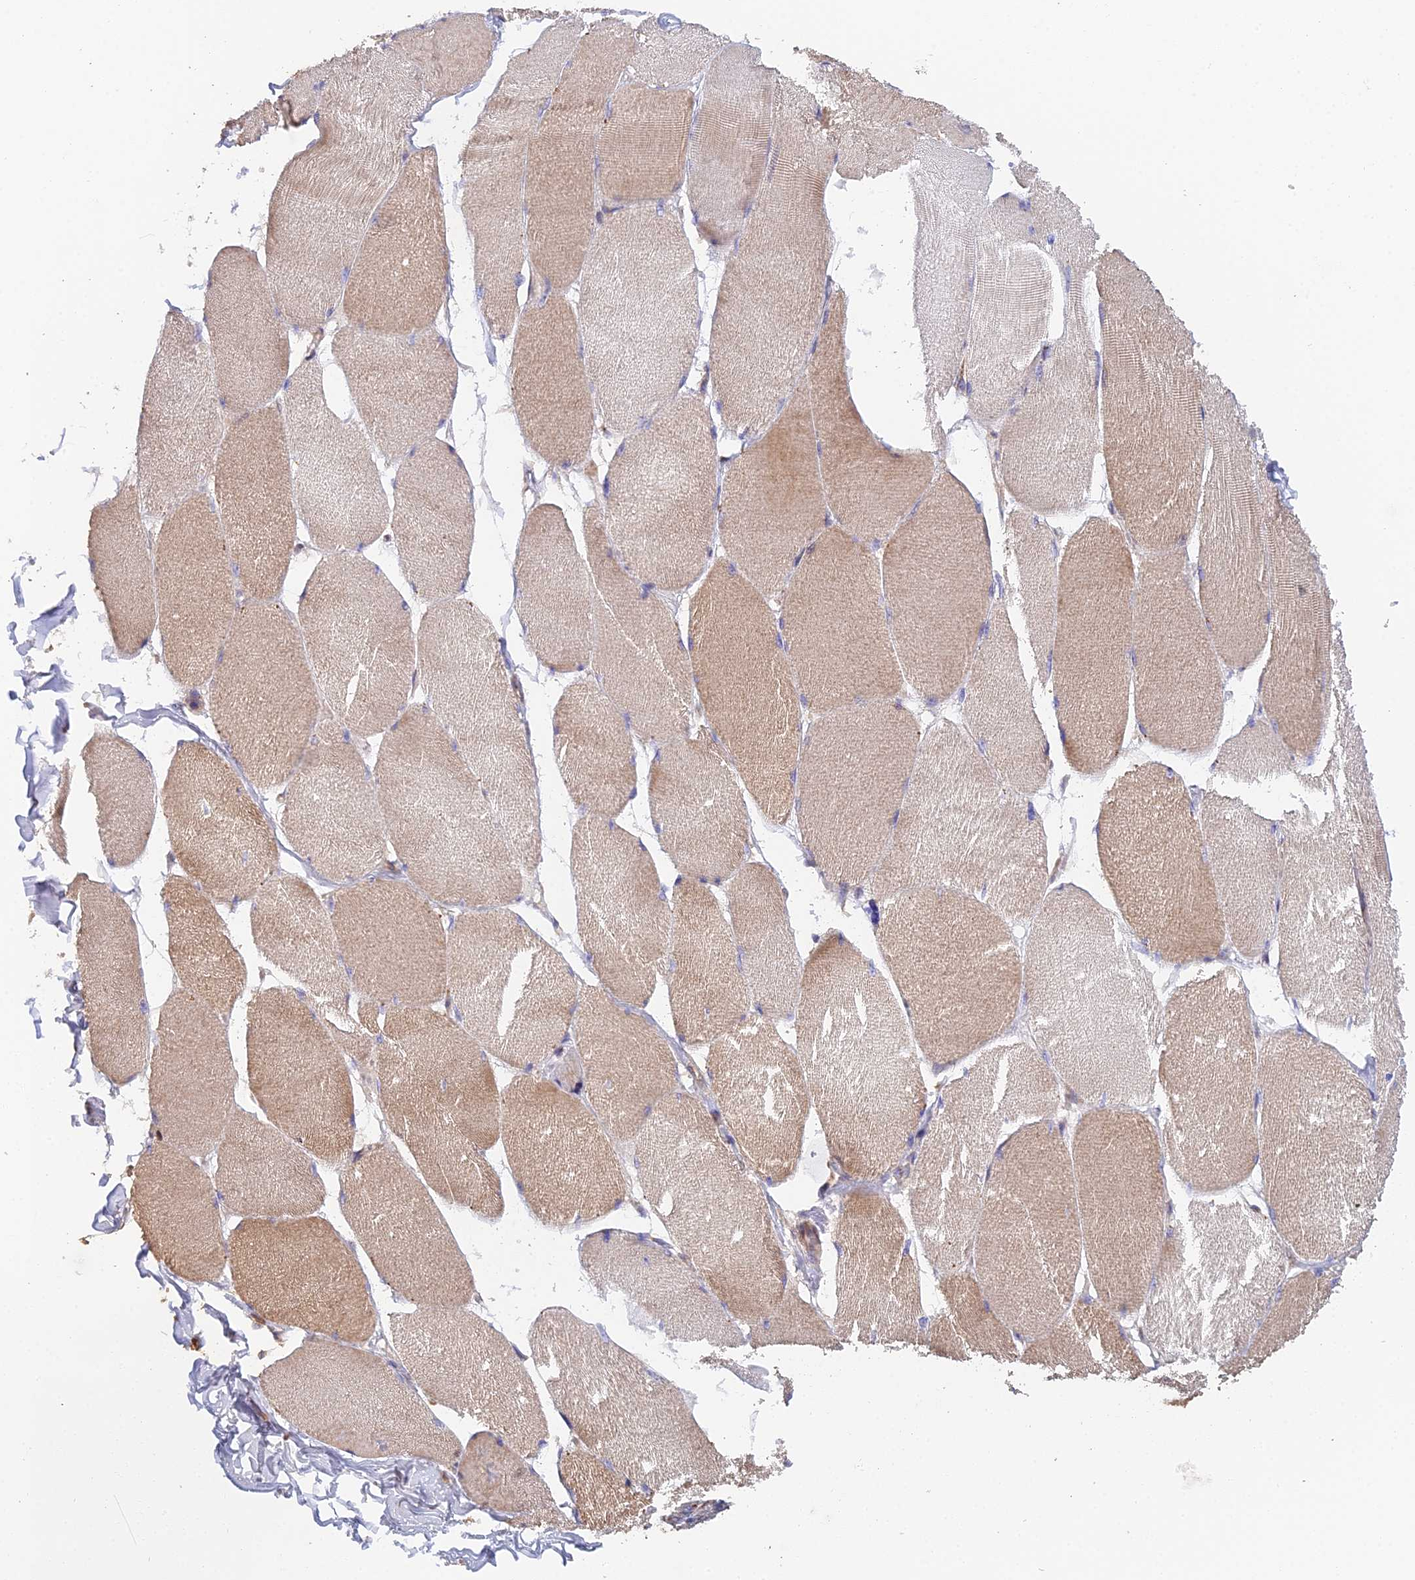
{"staining": {"intensity": "moderate", "quantity": "25%-75%", "location": "cytoplasmic/membranous"}, "tissue": "skeletal muscle", "cell_type": "Myocytes", "image_type": "normal", "snomed": [{"axis": "morphology", "description": "Normal tissue, NOS"}, {"axis": "topography", "description": "Skin"}, {"axis": "topography", "description": "Skeletal muscle"}], "caption": "DAB immunohistochemical staining of normal skeletal muscle demonstrates moderate cytoplasmic/membranous protein positivity in approximately 25%-75% of myocytes.", "gene": "ECSIT", "patient": {"sex": "male", "age": 83}}